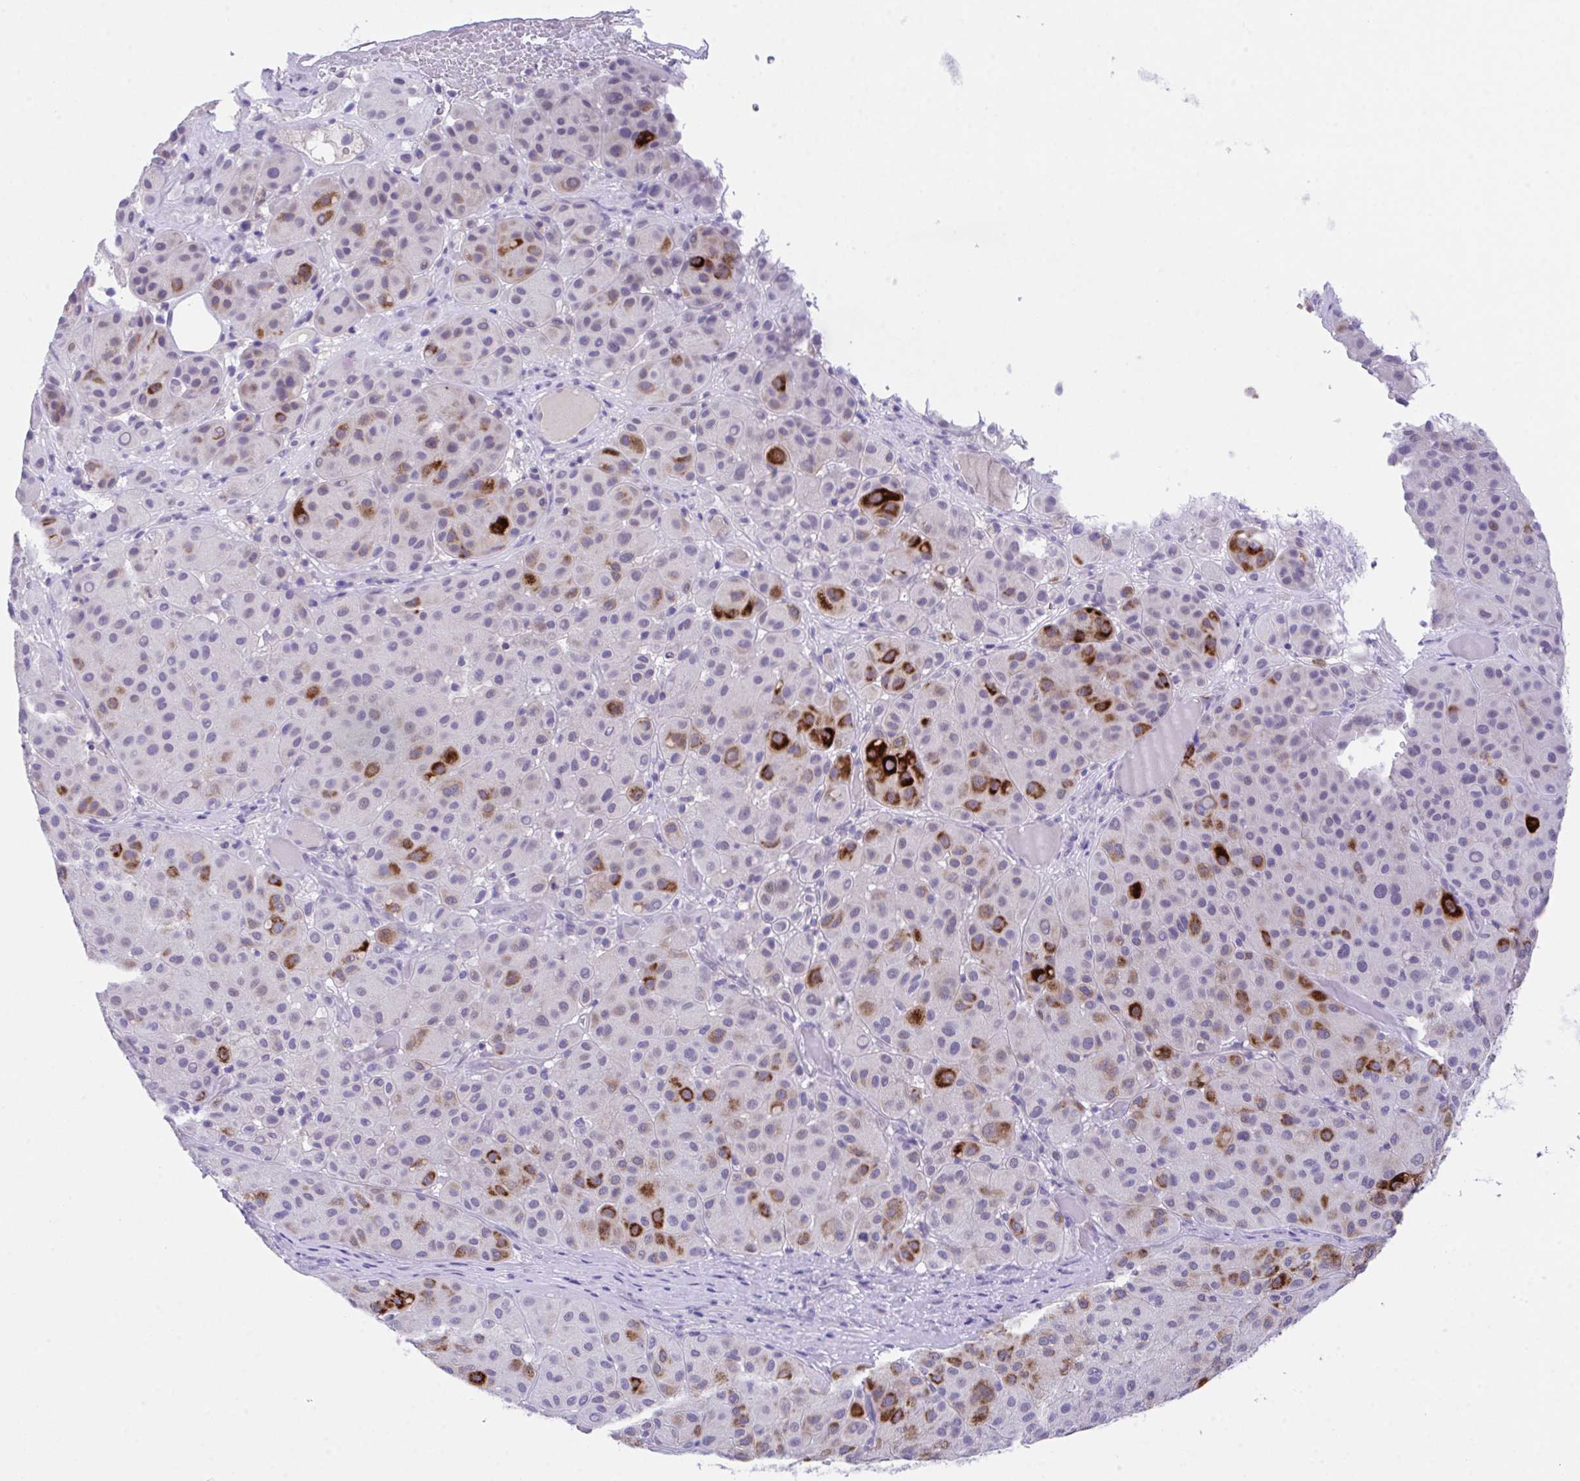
{"staining": {"intensity": "negative", "quantity": "none", "location": "none"}, "tissue": "melanoma", "cell_type": "Tumor cells", "image_type": "cancer", "snomed": [{"axis": "morphology", "description": "Malignant melanoma, Metastatic site"}, {"axis": "topography", "description": "Smooth muscle"}], "caption": "Immunohistochemistry of human melanoma exhibits no positivity in tumor cells.", "gene": "HOXB4", "patient": {"sex": "male", "age": 41}}